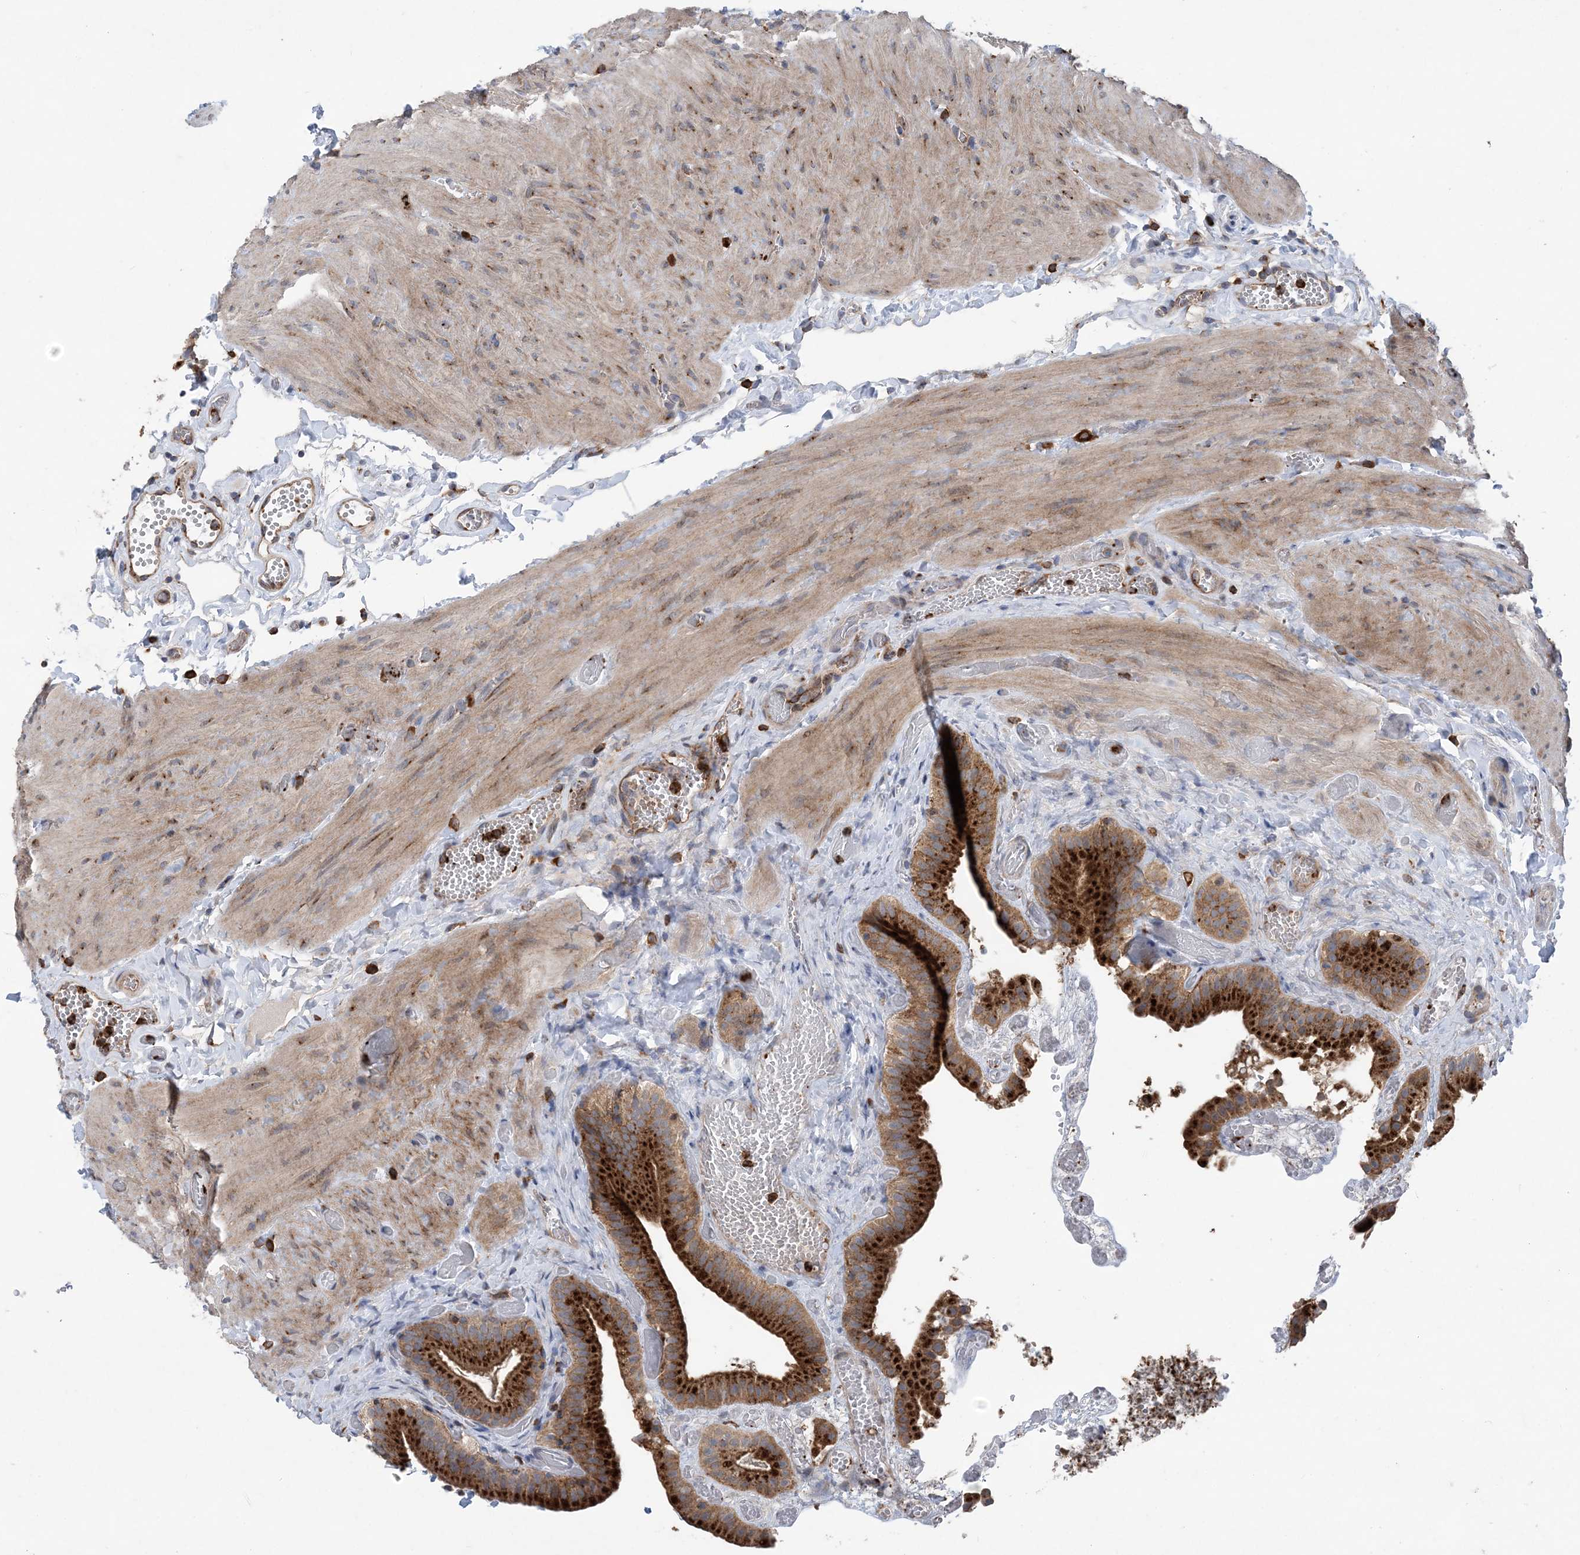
{"staining": {"intensity": "strong", "quantity": ">75%", "location": "cytoplasmic/membranous"}, "tissue": "gallbladder", "cell_type": "Glandular cells", "image_type": "normal", "snomed": [{"axis": "morphology", "description": "Normal tissue, NOS"}, {"axis": "topography", "description": "Gallbladder"}], "caption": "Immunohistochemistry (IHC) micrograph of unremarkable gallbladder: human gallbladder stained using immunohistochemistry (IHC) exhibits high levels of strong protein expression localized specifically in the cytoplasmic/membranous of glandular cells, appearing as a cytoplasmic/membranous brown color.", "gene": "PTTG1IP", "patient": {"sex": "female", "age": 64}}